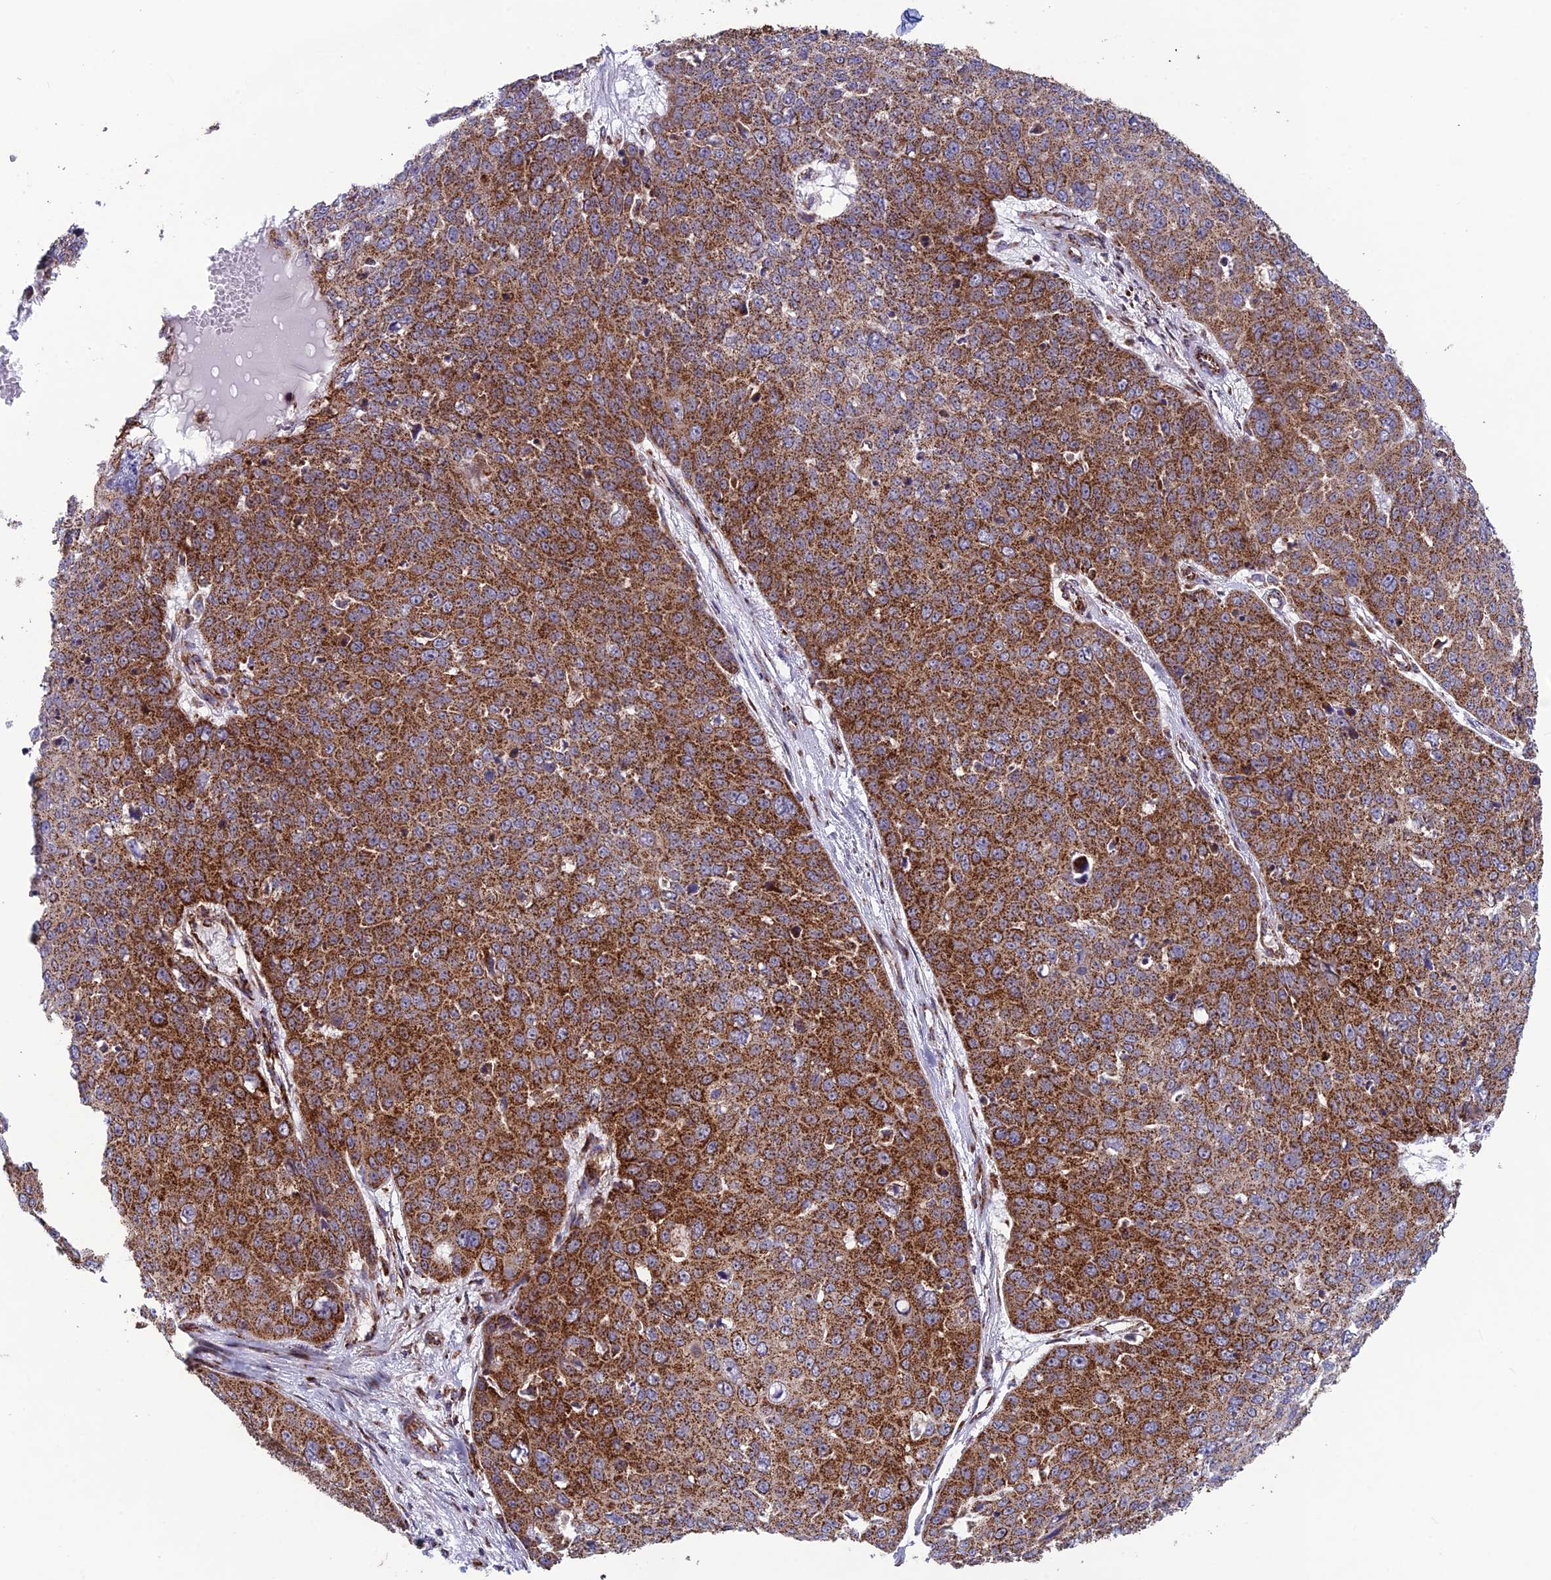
{"staining": {"intensity": "moderate", "quantity": ">75%", "location": "cytoplasmic/membranous"}, "tissue": "skin cancer", "cell_type": "Tumor cells", "image_type": "cancer", "snomed": [{"axis": "morphology", "description": "Squamous cell carcinoma, NOS"}, {"axis": "topography", "description": "Skin"}], "caption": "Moderate cytoplasmic/membranous expression for a protein is present in about >75% of tumor cells of squamous cell carcinoma (skin) using IHC.", "gene": "MRPS18B", "patient": {"sex": "male", "age": 71}}